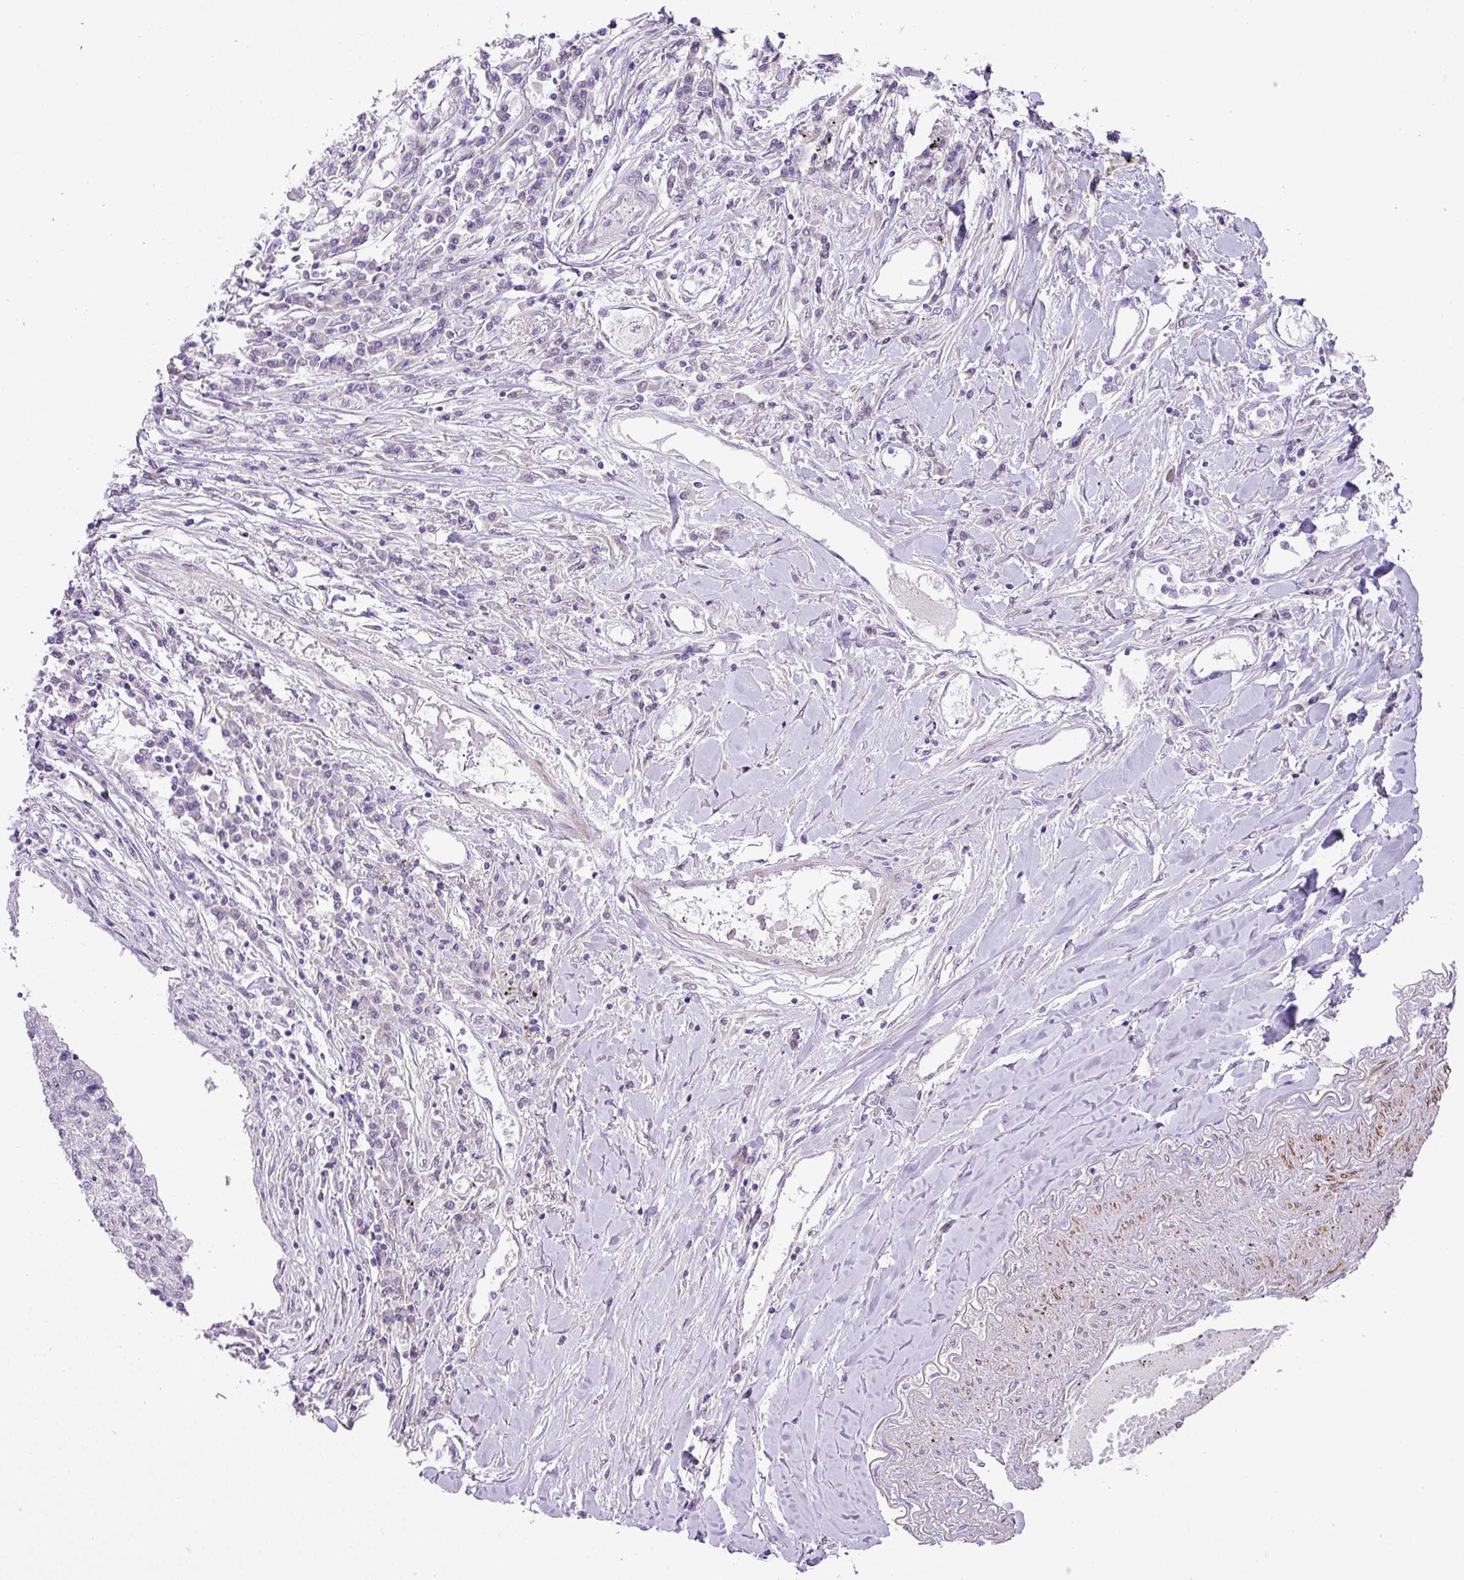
{"staining": {"intensity": "negative", "quantity": "none", "location": "none"}, "tissue": "lung cancer", "cell_type": "Tumor cells", "image_type": "cancer", "snomed": [{"axis": "morphology", "description": "Normal tissue, NOS"}, {"axis": "morphology", "description": "Squamous cell carcinoma, NOS"}, {"axis": "topography", "description": "Cartilage tissue"}, {"axis": "topography", "description": "Bronchus"}, {"axis": "topography", "description": "Lung"}, {"axis": "topography", "description": "Peripheral nerve tissue"}], "caption": "This is an immunohistochemistry (IHC) histopathology image of lung cancer (squamous cell carcinoma). There is no staining in tumor cells.", "gene": "DIP2A", "patient": {"sex": "female", "age": 49}}